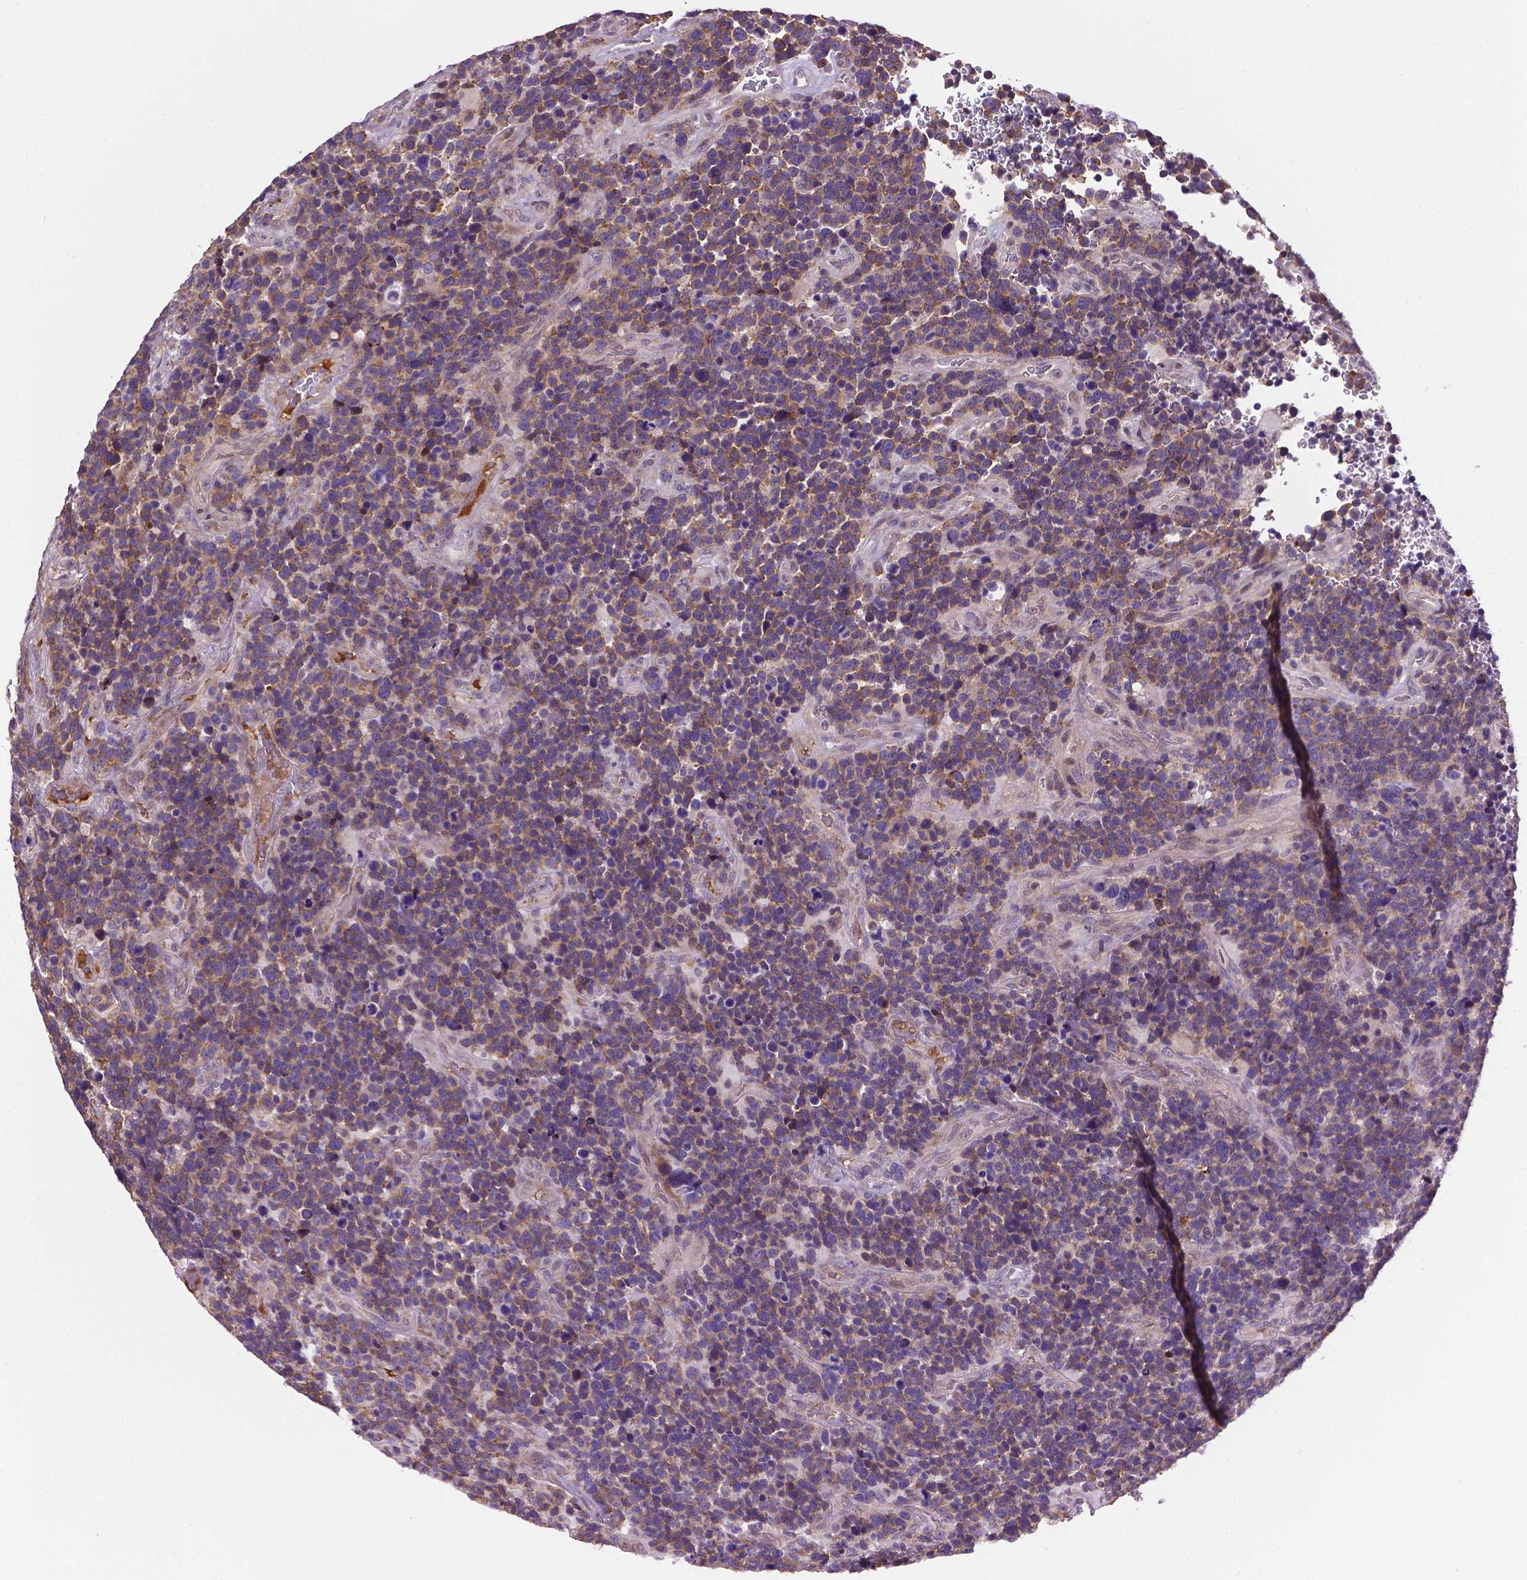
{"staining": {"intensity": "weak", "quantity": ">75%", "location": "cytoplasmic/membranous"}, "tissue": "glioma", "cell_type": "Tumor cells", "image_type": "cancer", "snomed": [{"axis": "morphology", "description": "Glioma, malignant, High grade"}, {"axis": "topography", "description": "Brain"}], "caption": "An immunohistochemistry (IHC) photomicrograph of neoplastic tissue is shown. Protein staining in brown highlights weak cytoplasmic/membranous positivity in malignant glioma (high-grade) within tumor cells.", "gene": "IRF6", "patient": {"sex": "male", "age": 33}}